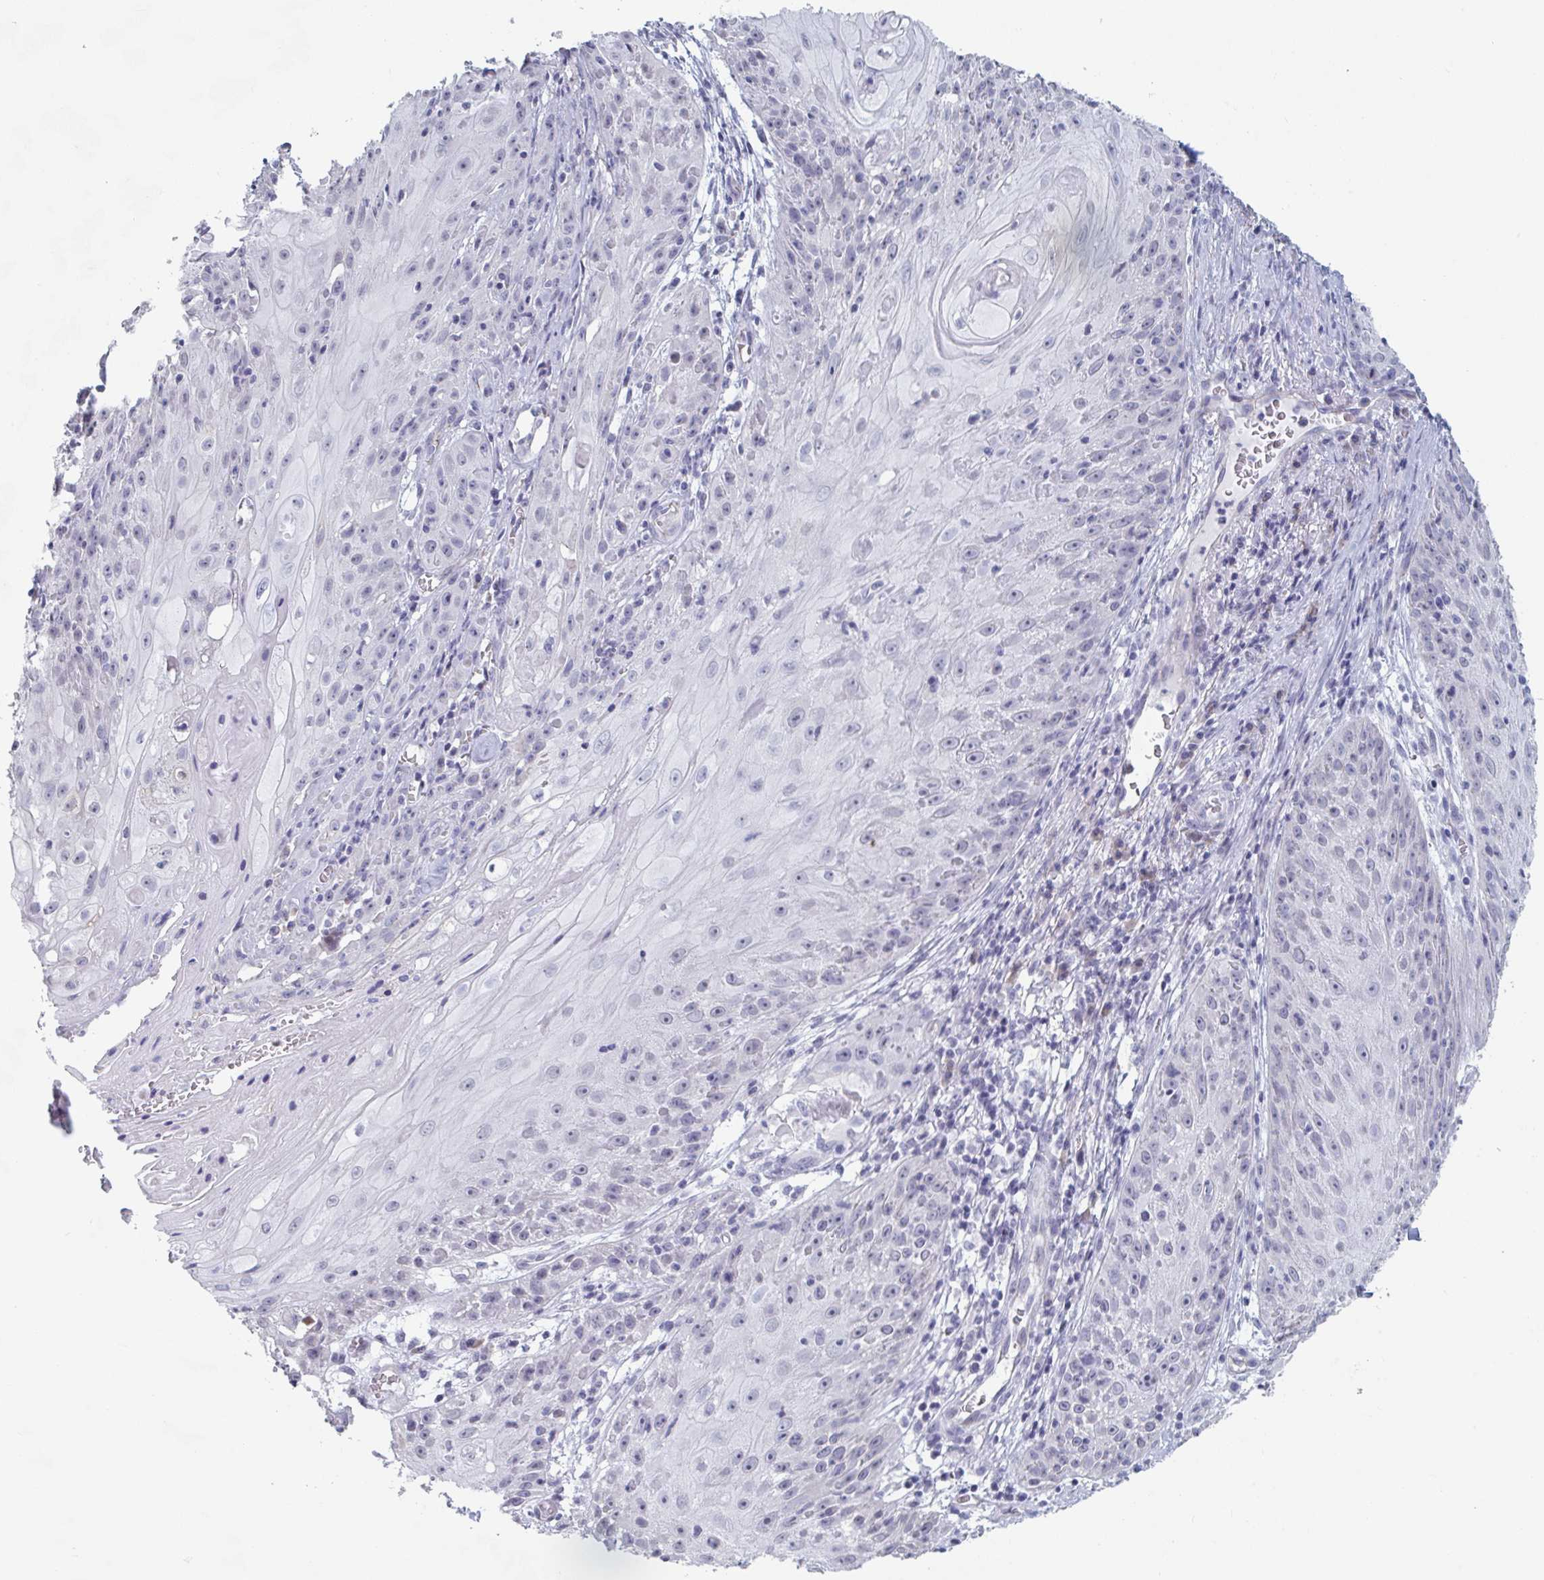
{"staining": {"intensity": "negative", "quantity": "none", "location": "none"}, "tissue": "skin cancer", "cell_type": "Tumor cells", "image_type": "cancer", "snomed": [{"axis": "morphology", "description": "Squamous cell carcinoma, NOS"}, {"axis": "topography", "description": "Skin"}, {"axis": "topography", "description": "Vulva"}], "caption": "An IHC image of skin cancer is shown. There is no staining in tumor cells of skin cancer.", "gene": "FOXA1", "patient": {"sex": "female", "age": 76}}